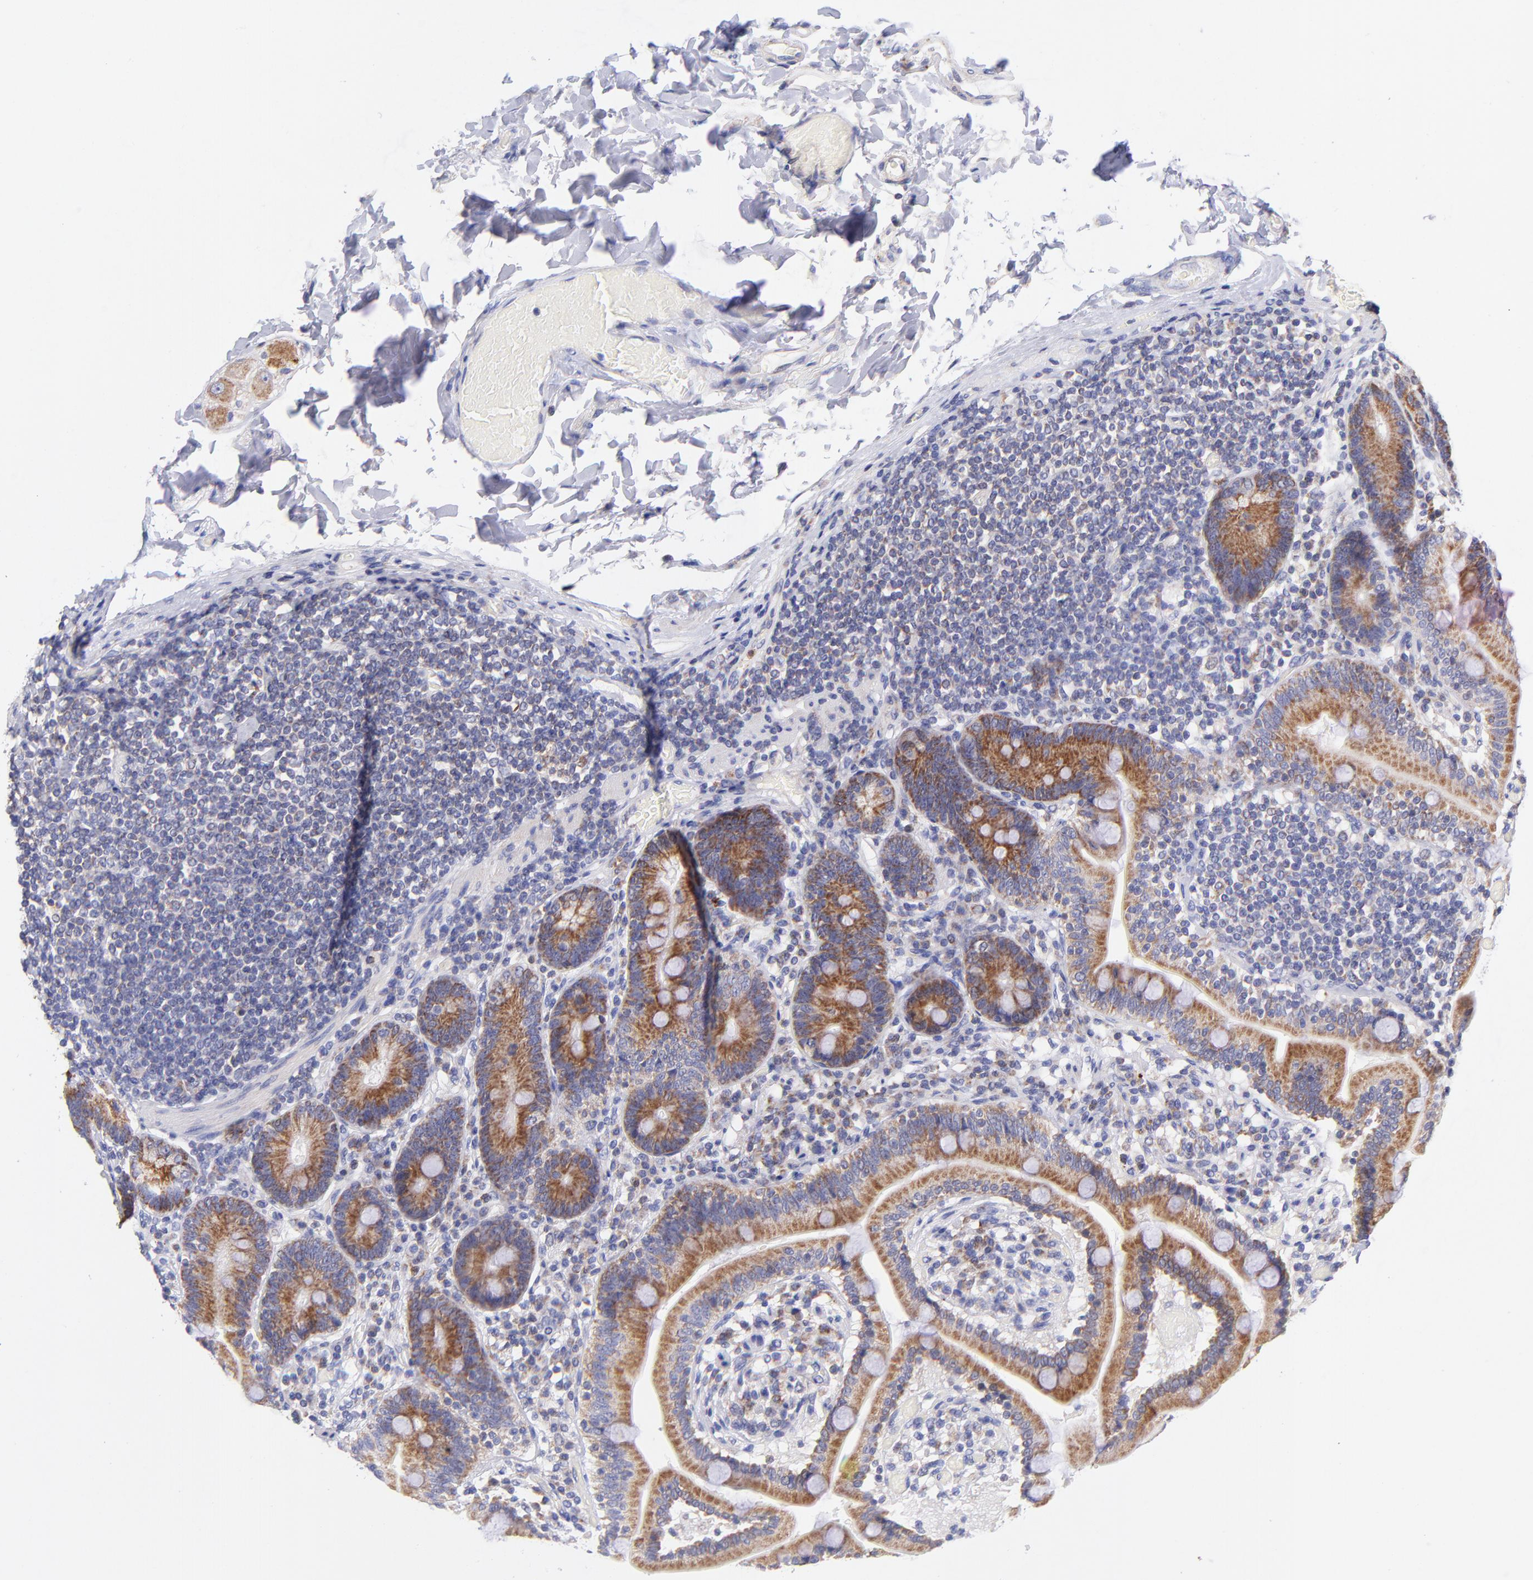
{"staining": {"intensity": "moderate", "quantity": ">75%", "location": "cytoplasmic/membranous"}, "tissue": "duodenum", "cell_type": "Glandular cells", "image_type": "normal", "snomed": [{"axis": "morphology", "description": "Normal tissue, NOS"}, {"axis": "topography", "description": "Duodenum"}], "caption": "Immunohistochemistry (IHC) image of benign duodenum: duodenum stained using immunohistochemistry (IHC) demonstrates medium levels of moderate protein expression localized specifically in the cytoplasmic/membranous of glandular cells, appearing as a cytoplasmic/membranous brown color.", "gene": "NDUFB7", "patient": {"sex": "male", "age": 66}}